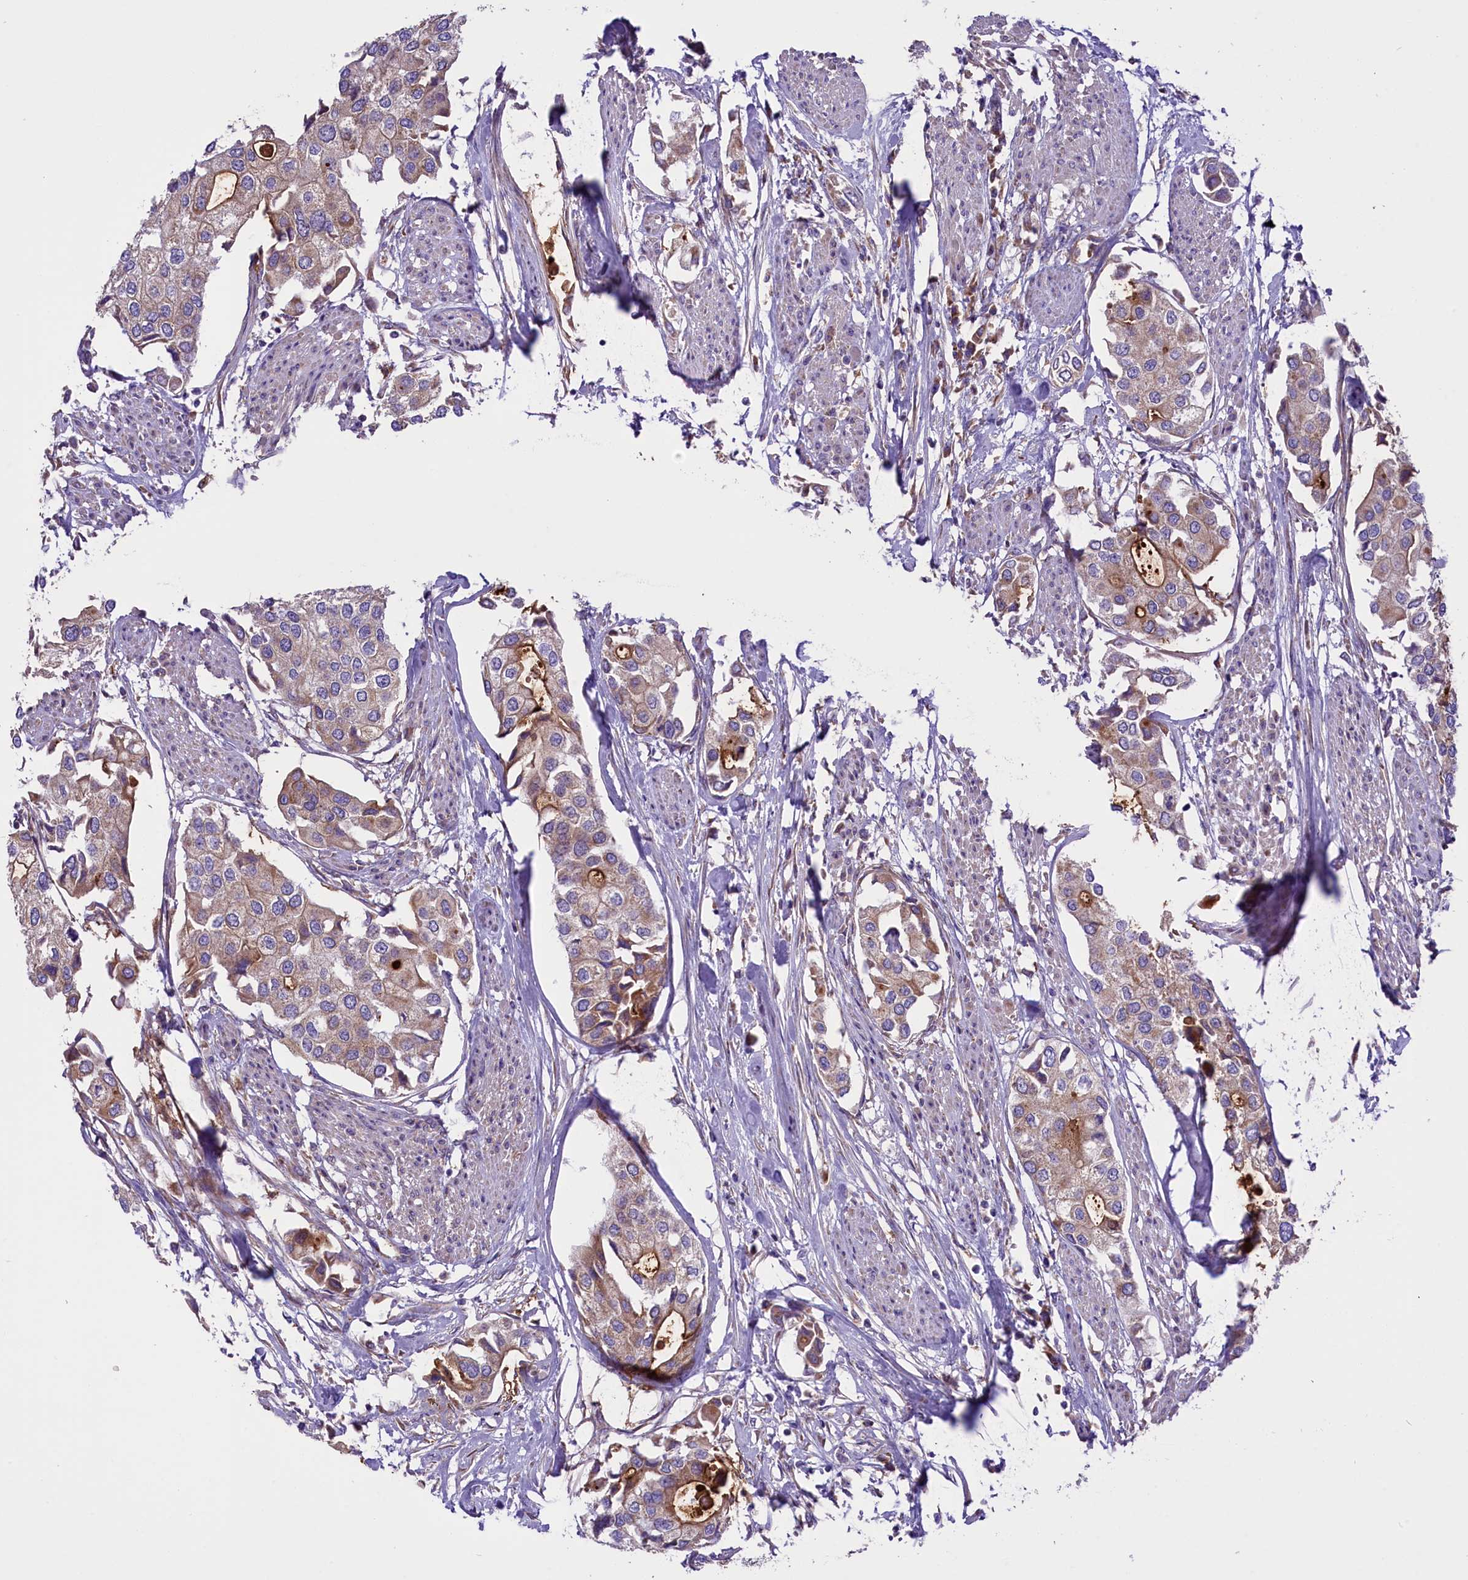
{"staining": {"intensity": "weak", "quantity": "25%-75%", "location": "cytoplasmic/membranous"}, "tissue": "urothelial cancer", "cell_type": "Tumor cells", "image_type": "cancer", "snomed": [{"axis": "morphology", "description": "Urothelial carcinoma, High grade"}, {"axis": "topography", "description": "Urinary bladder"}], "caption": "A low amount of weak cytoplasmic/membranous expression is appreciated in about 25%-75% of tumor cells in urothelial carcinoma (high-grade) tissue.", "gene": "PTPRU", "patient": {"sex": "male", "age": 64}}